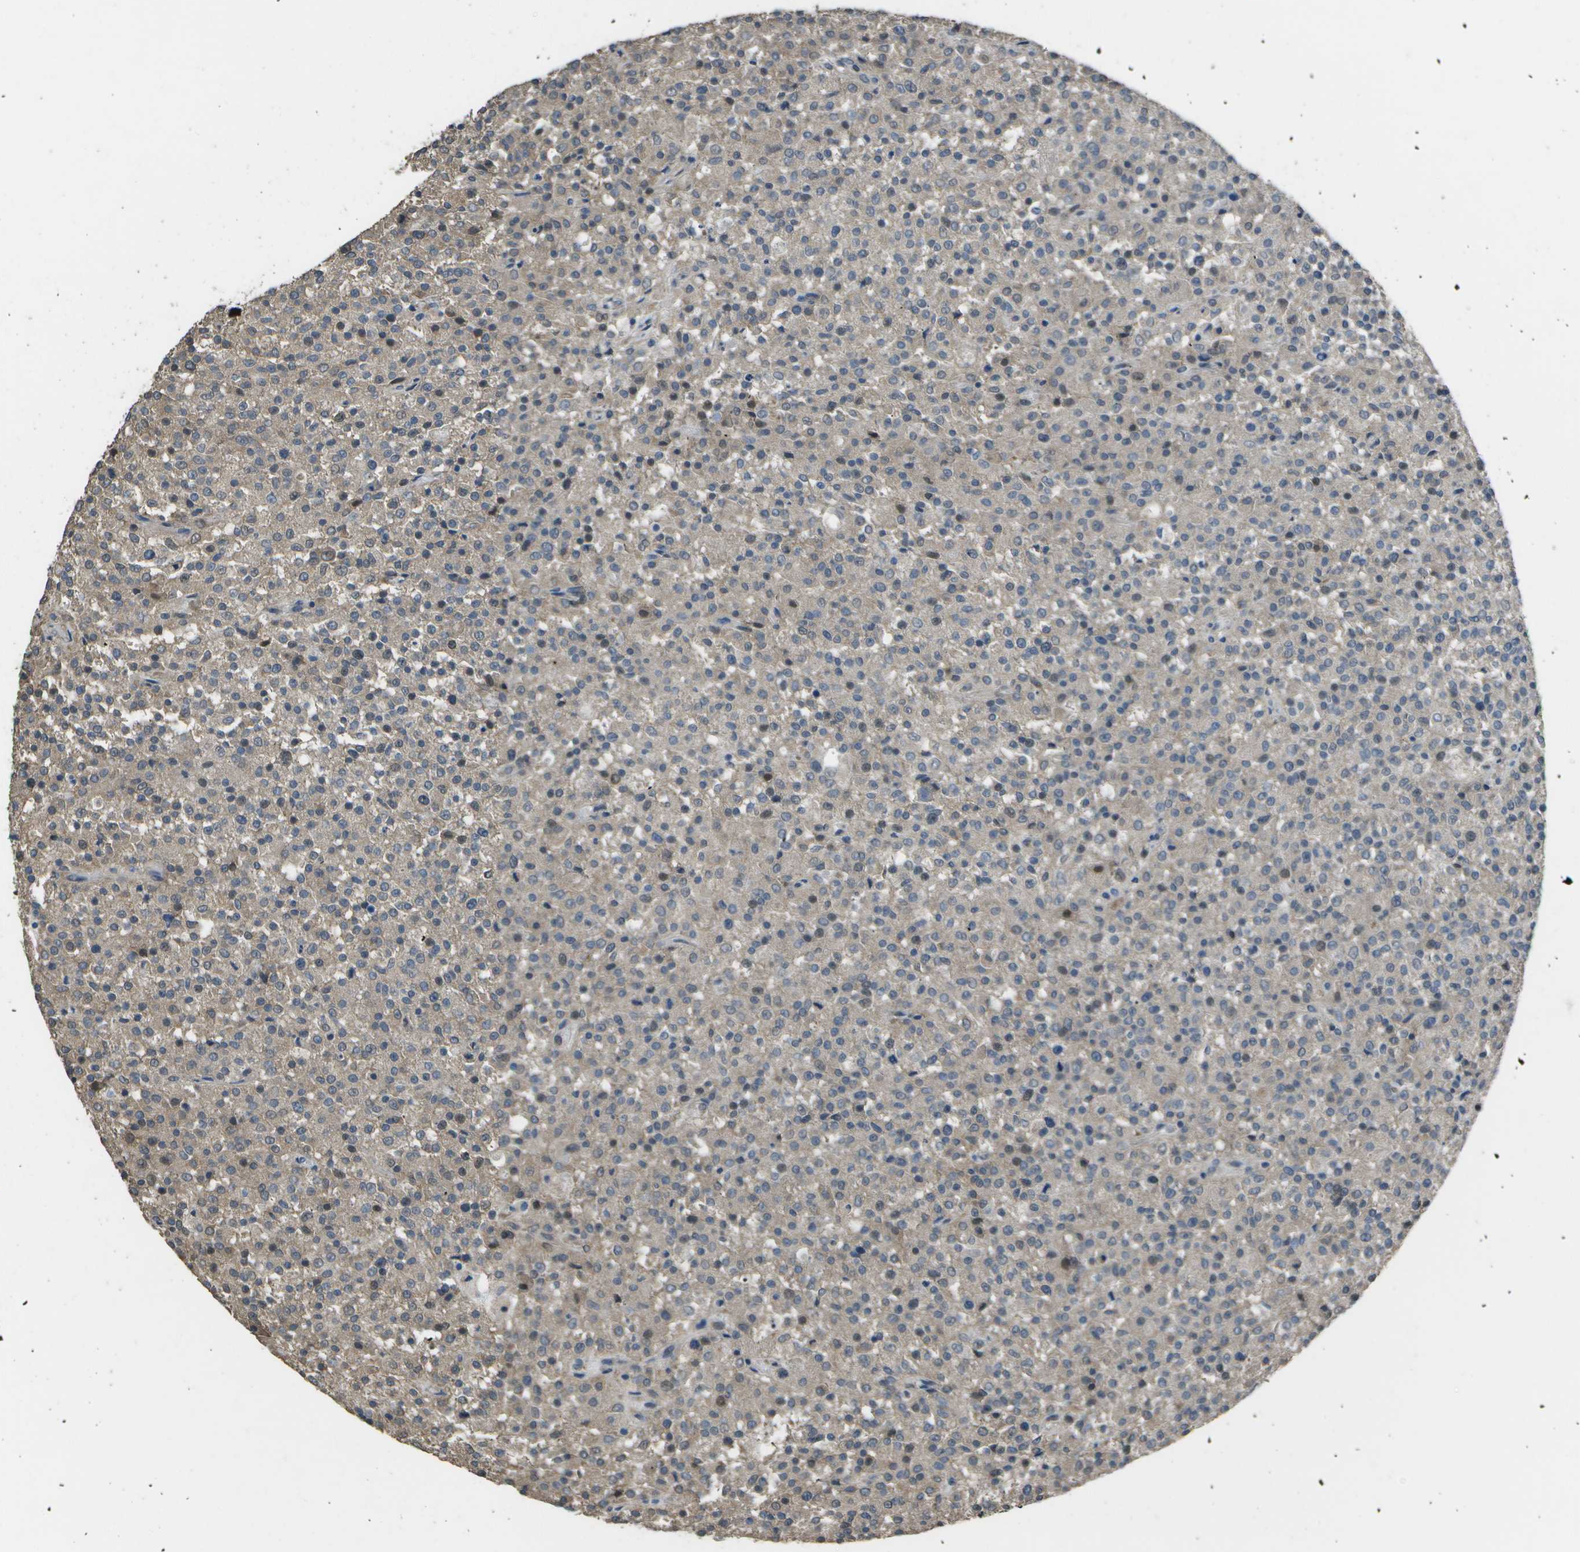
{"staining": {"intensity": "weak", "quantity": "<25%", "location": "cytoplasmic/membranous"}, "tissue": "testis cancer", "cell_type": "Tumor cells", "image_type": "cancer", "snomed": [{"axis": "morphology", "description": "Seminoma, NOS"}, {"axis": "topography", "description": "Testis"}], "caption": "Histopathology image shows no protein positivity in tumor cells of testis seminoma tissue.", "gene": "CLNS1A", "patient": {"sex": "male", "age": 59}}